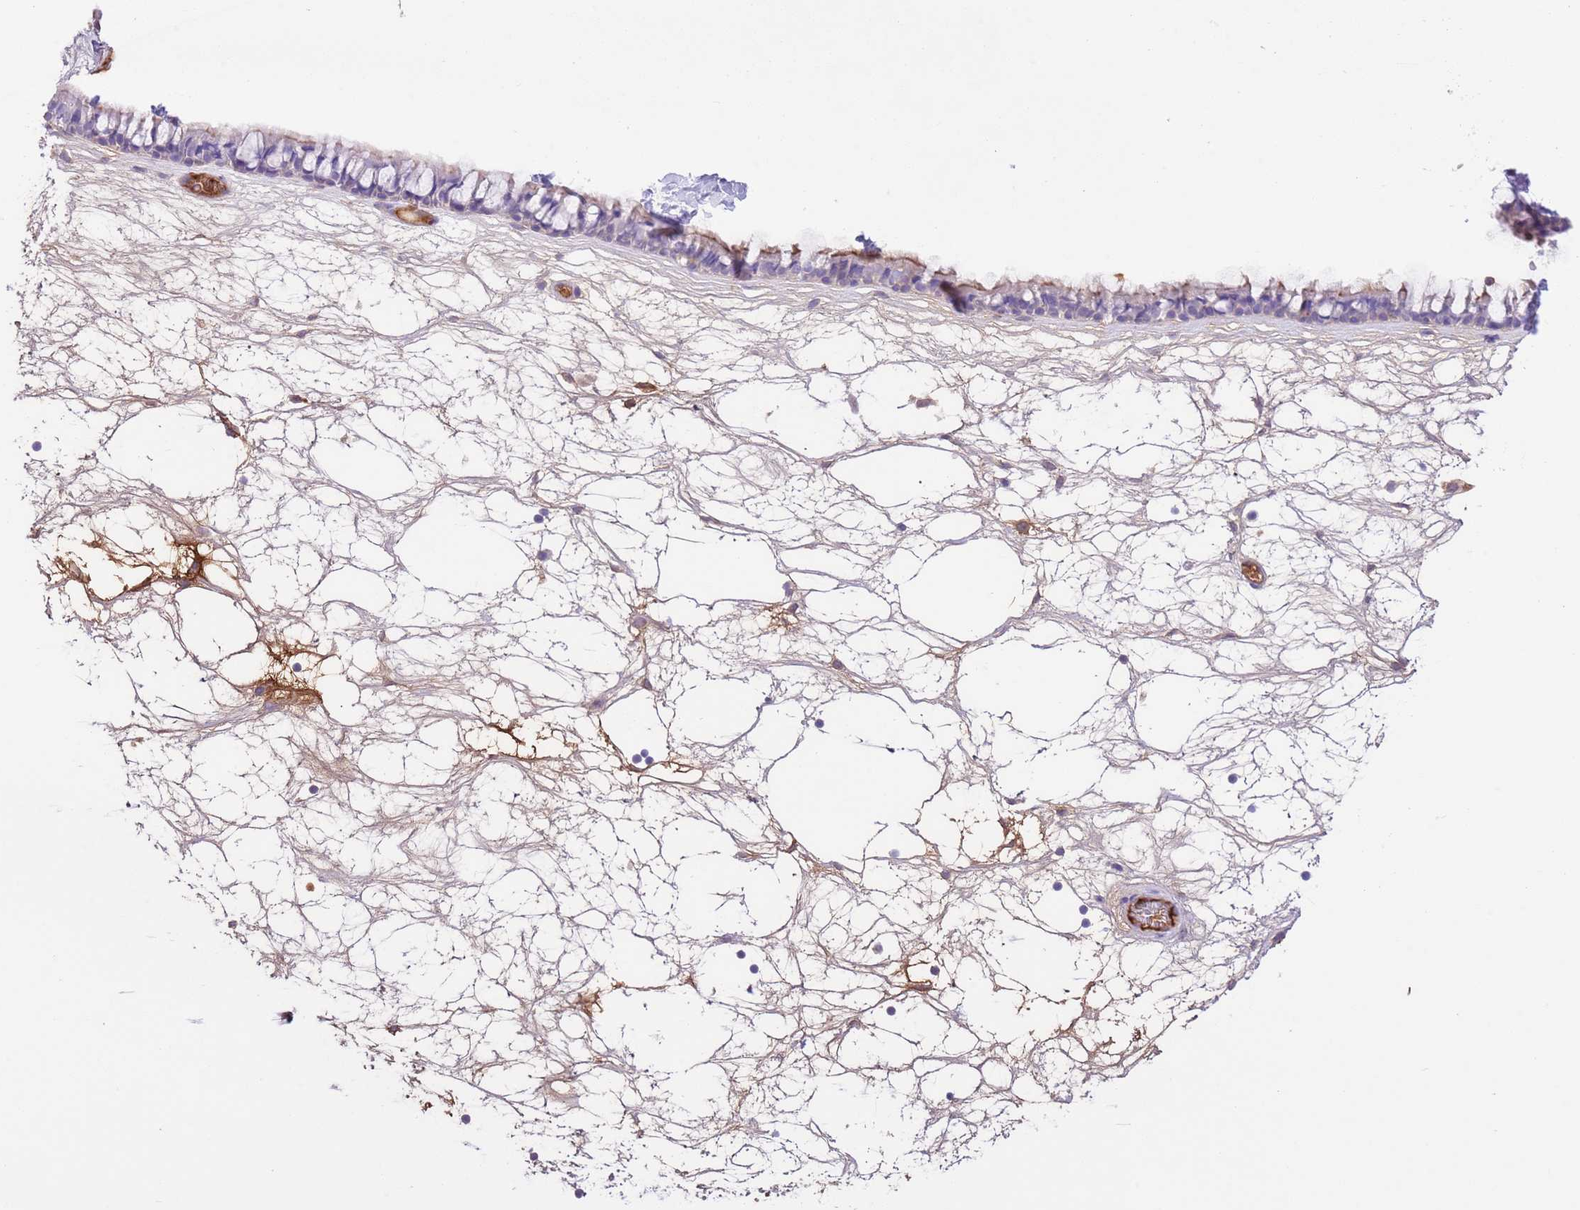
{"staining": {"intensity": "weak", "quantity": "25%-75%", "location": "cytoplasmic/membranous"}, "tissue": "nasopharynx", "cell_type": "Respiratory epithelial cells", "image_type": "normal", "snomed": [{"axis": "morphology", "description": "Normal tissue, NOS"}, {"axis": "topography", "description": "Nasopharynx"}], "caption": "Immunohistochemistry (IHC) (DAB) staining of unremarkable nasopharynx reveals weak cytoplasmic/membranous protein expression in about 25%-75% of respiratory epithelial cells.", "gene": "IGF1", "patient": {"sex": "male", "age": 64}}